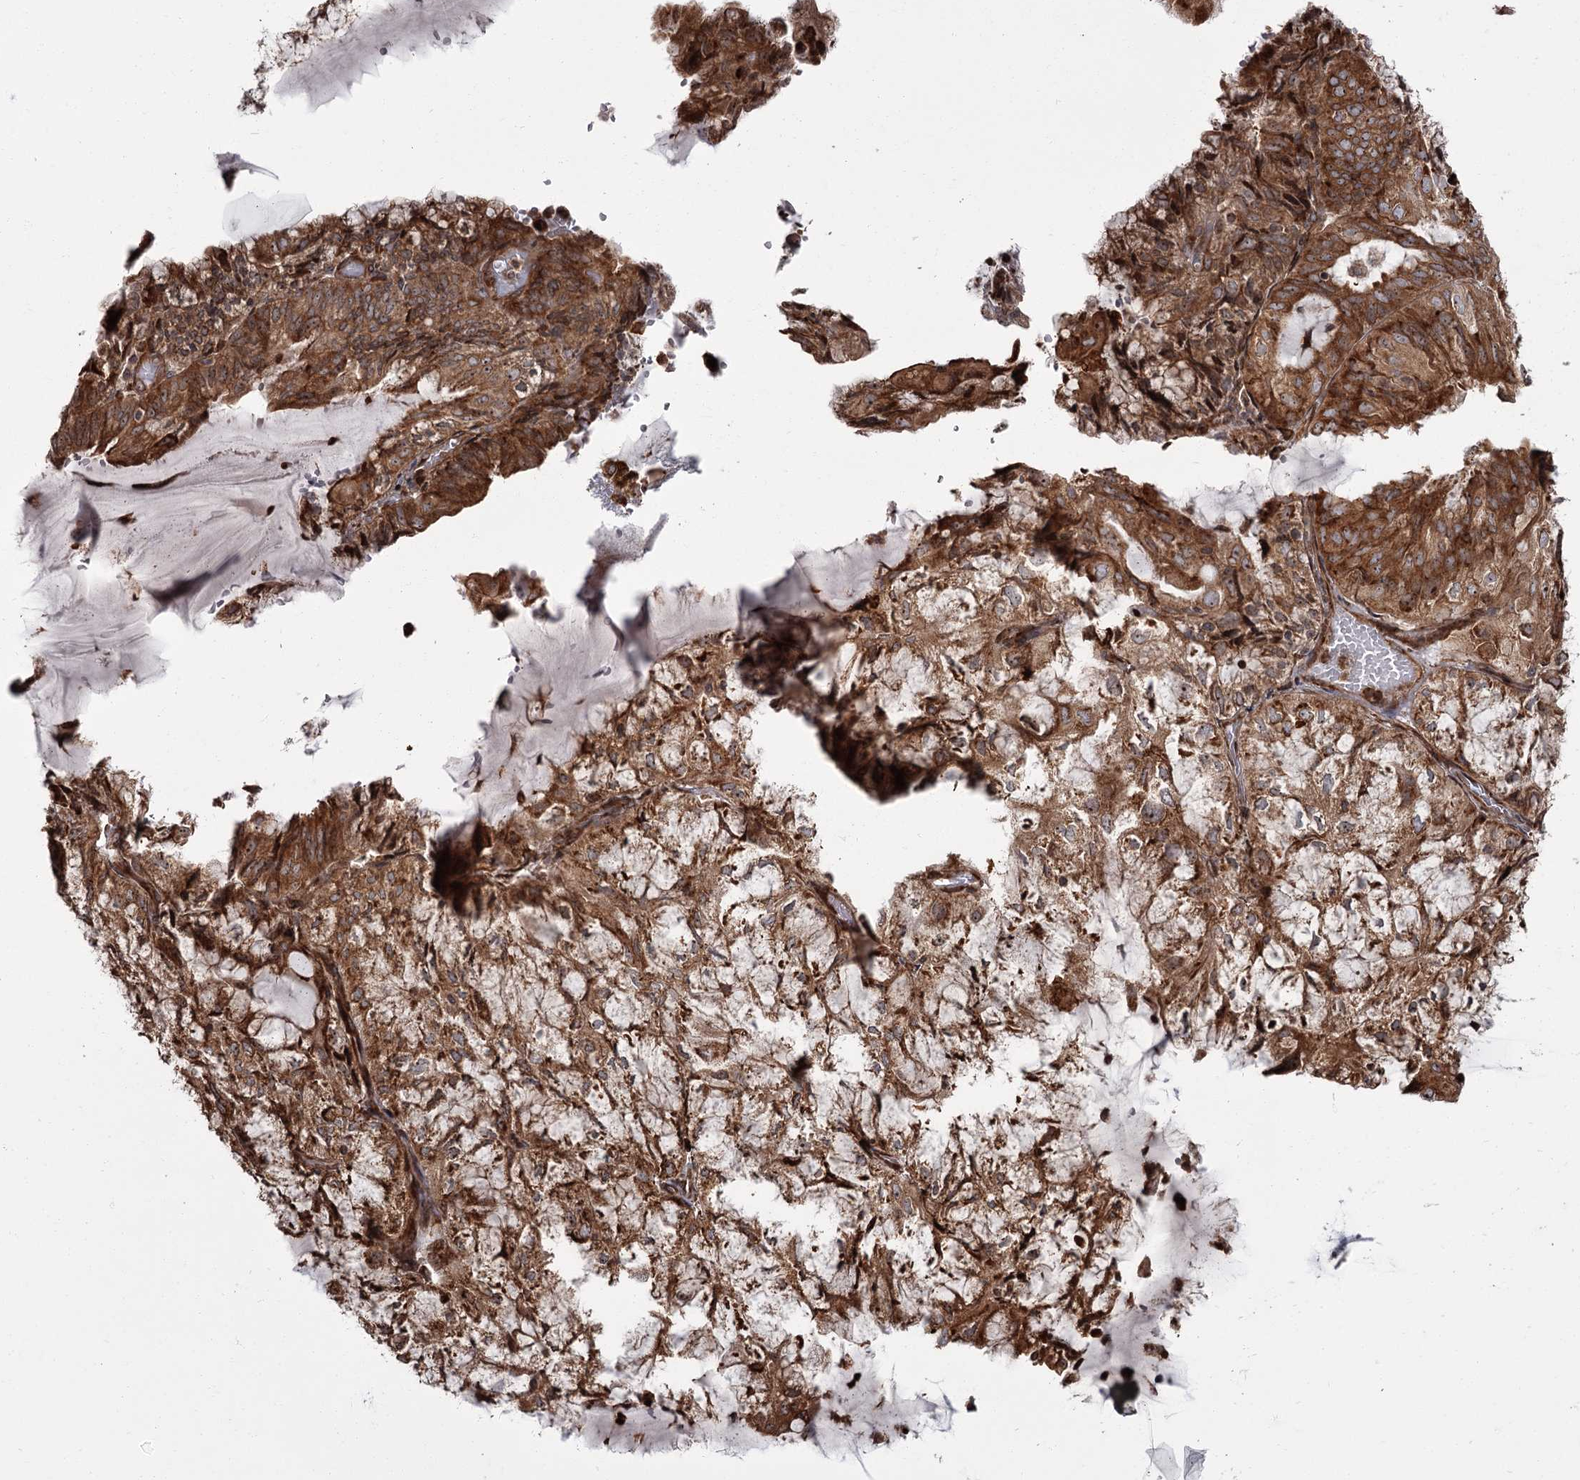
{"staining": {"intensity": "moderate", "quantity": ">75%", "location": "cytoplasmic/membranous"}, "tissue": "endometrial cancer", "cell_type": "Tumor cells", "image_type": "cancer", "snomed": [{"axis": "morphology", "description": "Adenocarcinoma, NOS"}, {"axis": "topography", "description": "Endometrium"}], "caption": "Protein expression analysis of human endometrial cancer reveals moderate cytoplasmic/membranous positivity in approximately >75% of tumor cells. The staining is performed using DAB brown chromogen to label protein expression. The nuclei are counter-stained blue using hematoxylin.", "gene": "THAP9", "patient": {"sex": "female", "age": 81}}